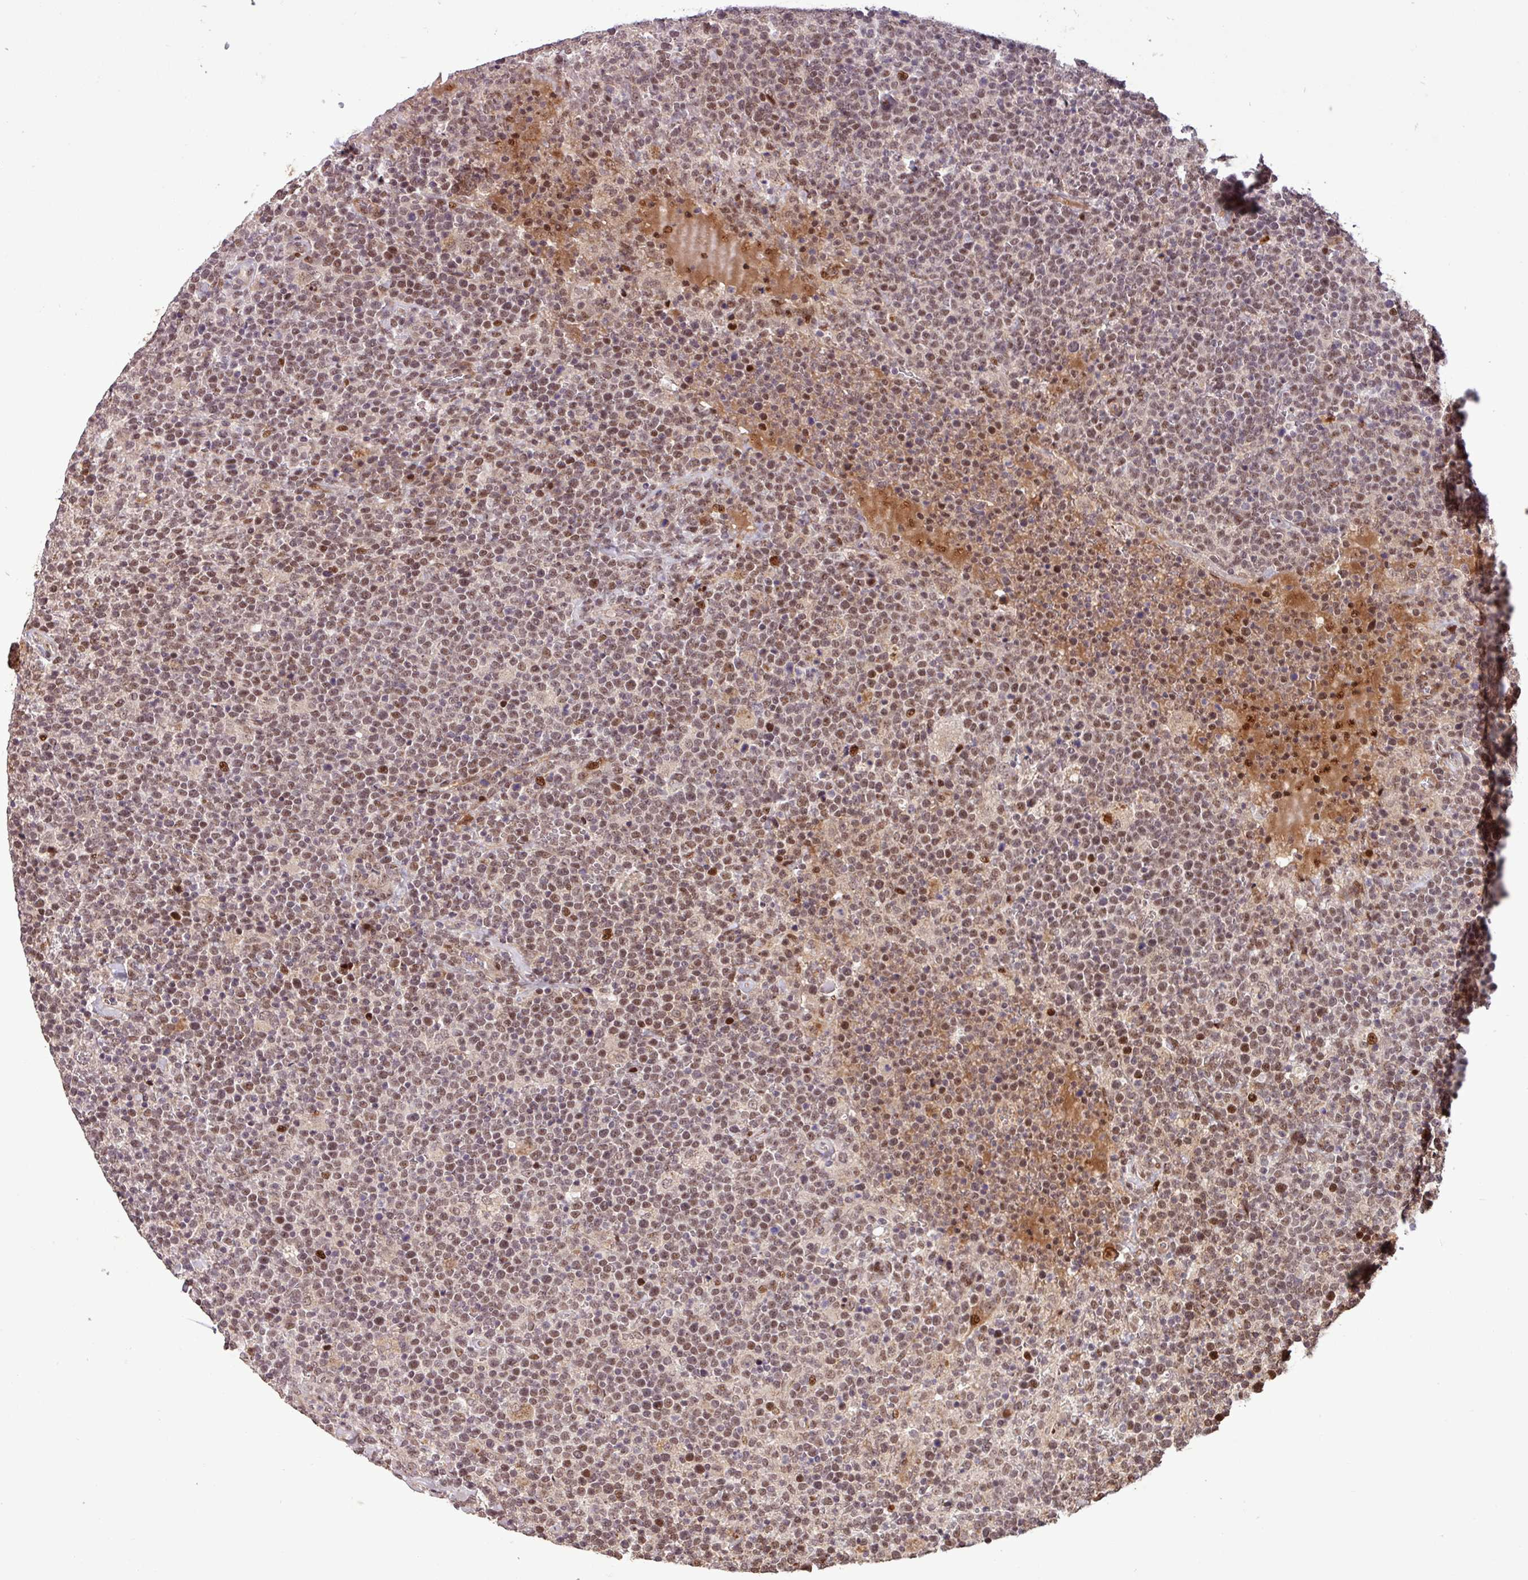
{"staining": {"intensity": "moderate", "quantity": "25%-75%", "location": "nuclear"}, "tissue": "lymphoma", "cell_type": "Tumor cells", "image_type": "cancer", "snomed": [{"axis": "morphology", "description": "Malignant lymphoma, non-Hodgkin's type, High grade"}, {"axis": "topography", "description": "Lymph node"}], "caption": "Malignant lymphoma, non-Hodgkin's type (high-grade) stained with a brown dye exhibits moderate nuclear positive staining in about 25%-75% of tumor cells.", "gene": "SLC22A24", "patient": {"sex": "male", "age": 61}}